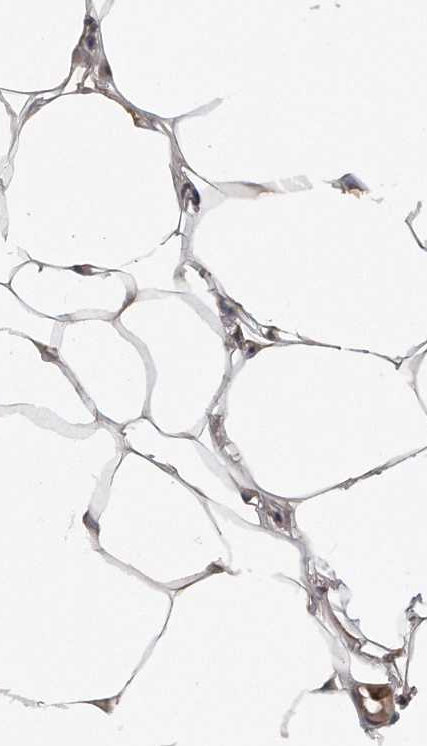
{"staining": {"intensity": "moderate", "quantity": ">75%", "location": "cytoplasmic/membranous"}, "tissue": "adipose tissue", "cell_type": "Adipocytes", "image_type": "normal", "snomed": [{"axis": "morphology", "description": "Normal tissue, NOS"}, {"axis": "topography", "description": "Breast"}], "caption": "DAB (3,3'-diaminobenzidine) immunohistochemical staining of unremarkable human adipose tissue reveals moderate cytoplasmic/membranous protein staining in approximately >75% of adipocytes. Nuclei are stained in blue.", "gene": "EIF3I", "patient": {"sex": "female", "age": 23}}